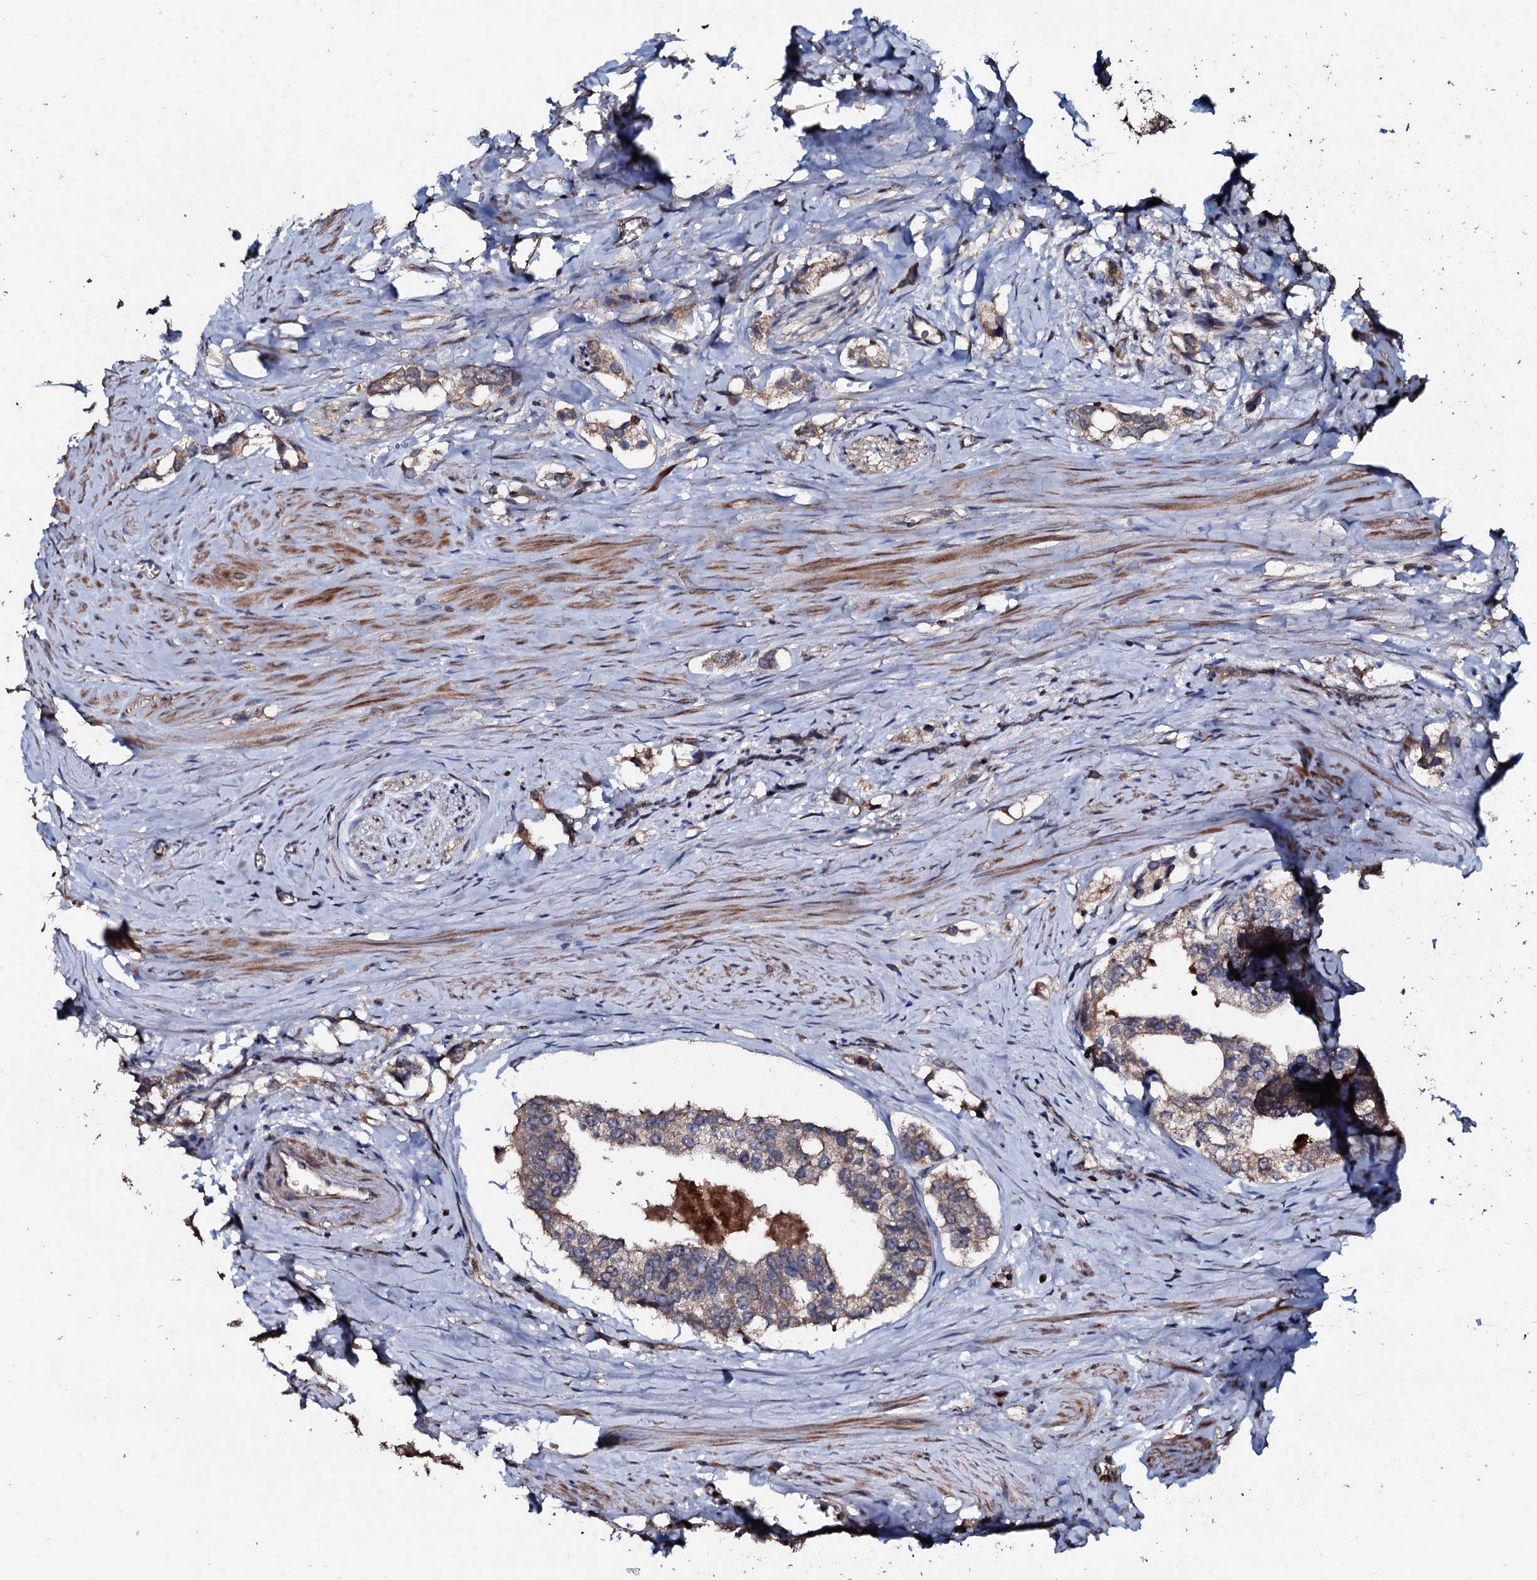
{"staining": {"intensity": "weak", "quantity": "25%-75%", "location": "cytoplasmic/membranous"}, "tissue": "prostate cancer", "cell_type": "Tumor cells", "image_type": "cancer", "snomed": [{"axis": "morphology", "description": "Adenocarcinoma, High grade"}, {"axis": "topography", "description": "Prostate"}], "caption": "Prostate cancer stained with a protein marker displays weak staining in tumor cells.", "gene": "SDHAF2", "patient": {"sex": "male", "age": 66}}